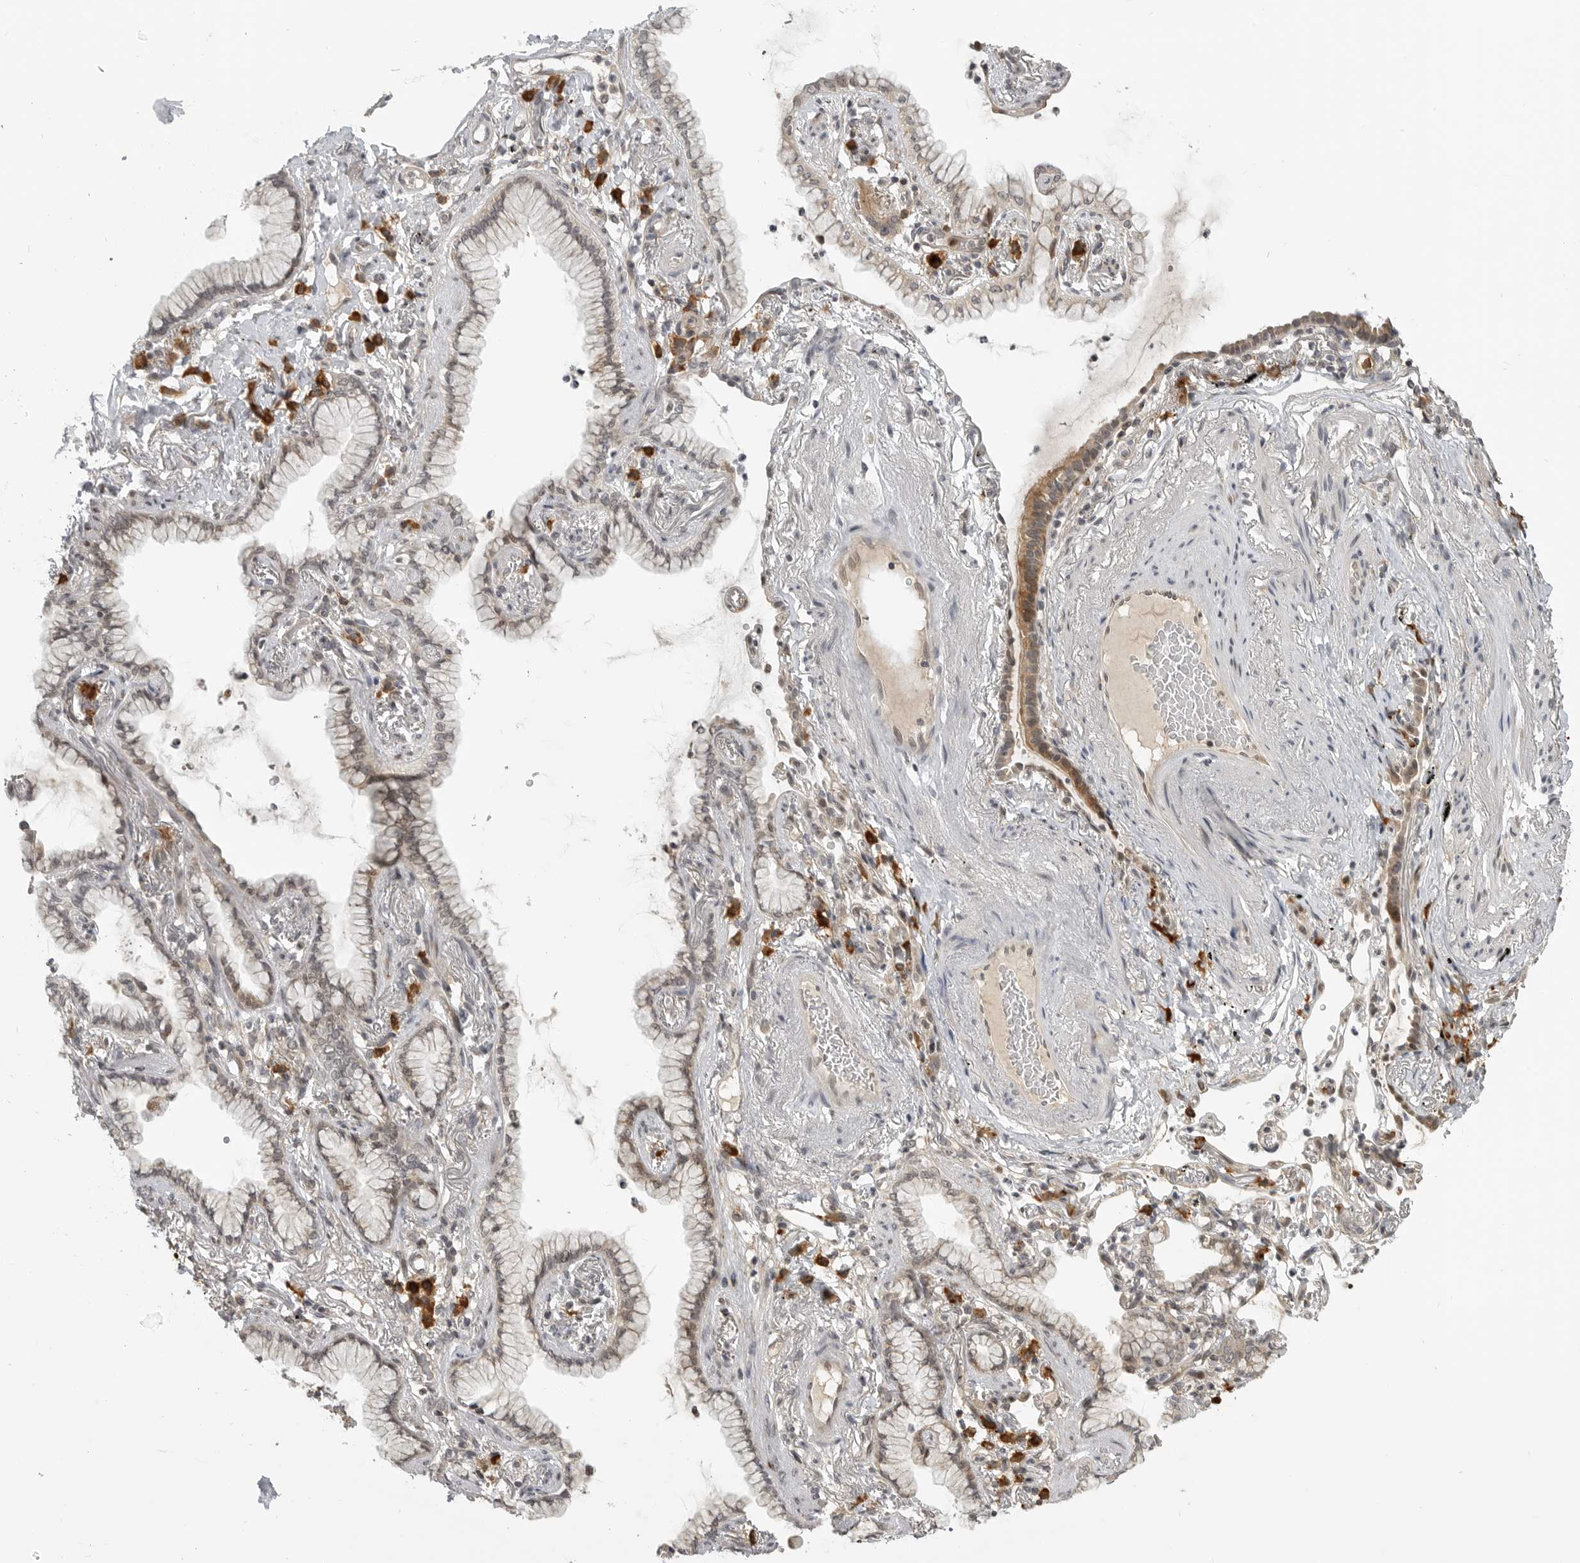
{"staining": {"intensity": "moderate", "quantity": "<25%", "location": "cytoplasmic/membranous"}, "tissue": "lung cancer", "cell_type": "Tumor cells", "image_type": "cancer", "snomed": [{"axis": "morphology", "description": "Adenocarcinoma, NOS"}, {"axis": "topography", "description": "Lung"}], "caption": "An immunohistochemistry (IHC) image of tumor tissue is shown. Protein staining in brown highlights moderate cytoplasmic/membranous positivity in lung adenocarcinoma within tumor cells. (Stains: DAB in brown, nuclei in blue, Microscopy: brightfield microscopy at high magnification).", "gene": "CEP295NL", "patient": {"sex": "female", "age": 70}}